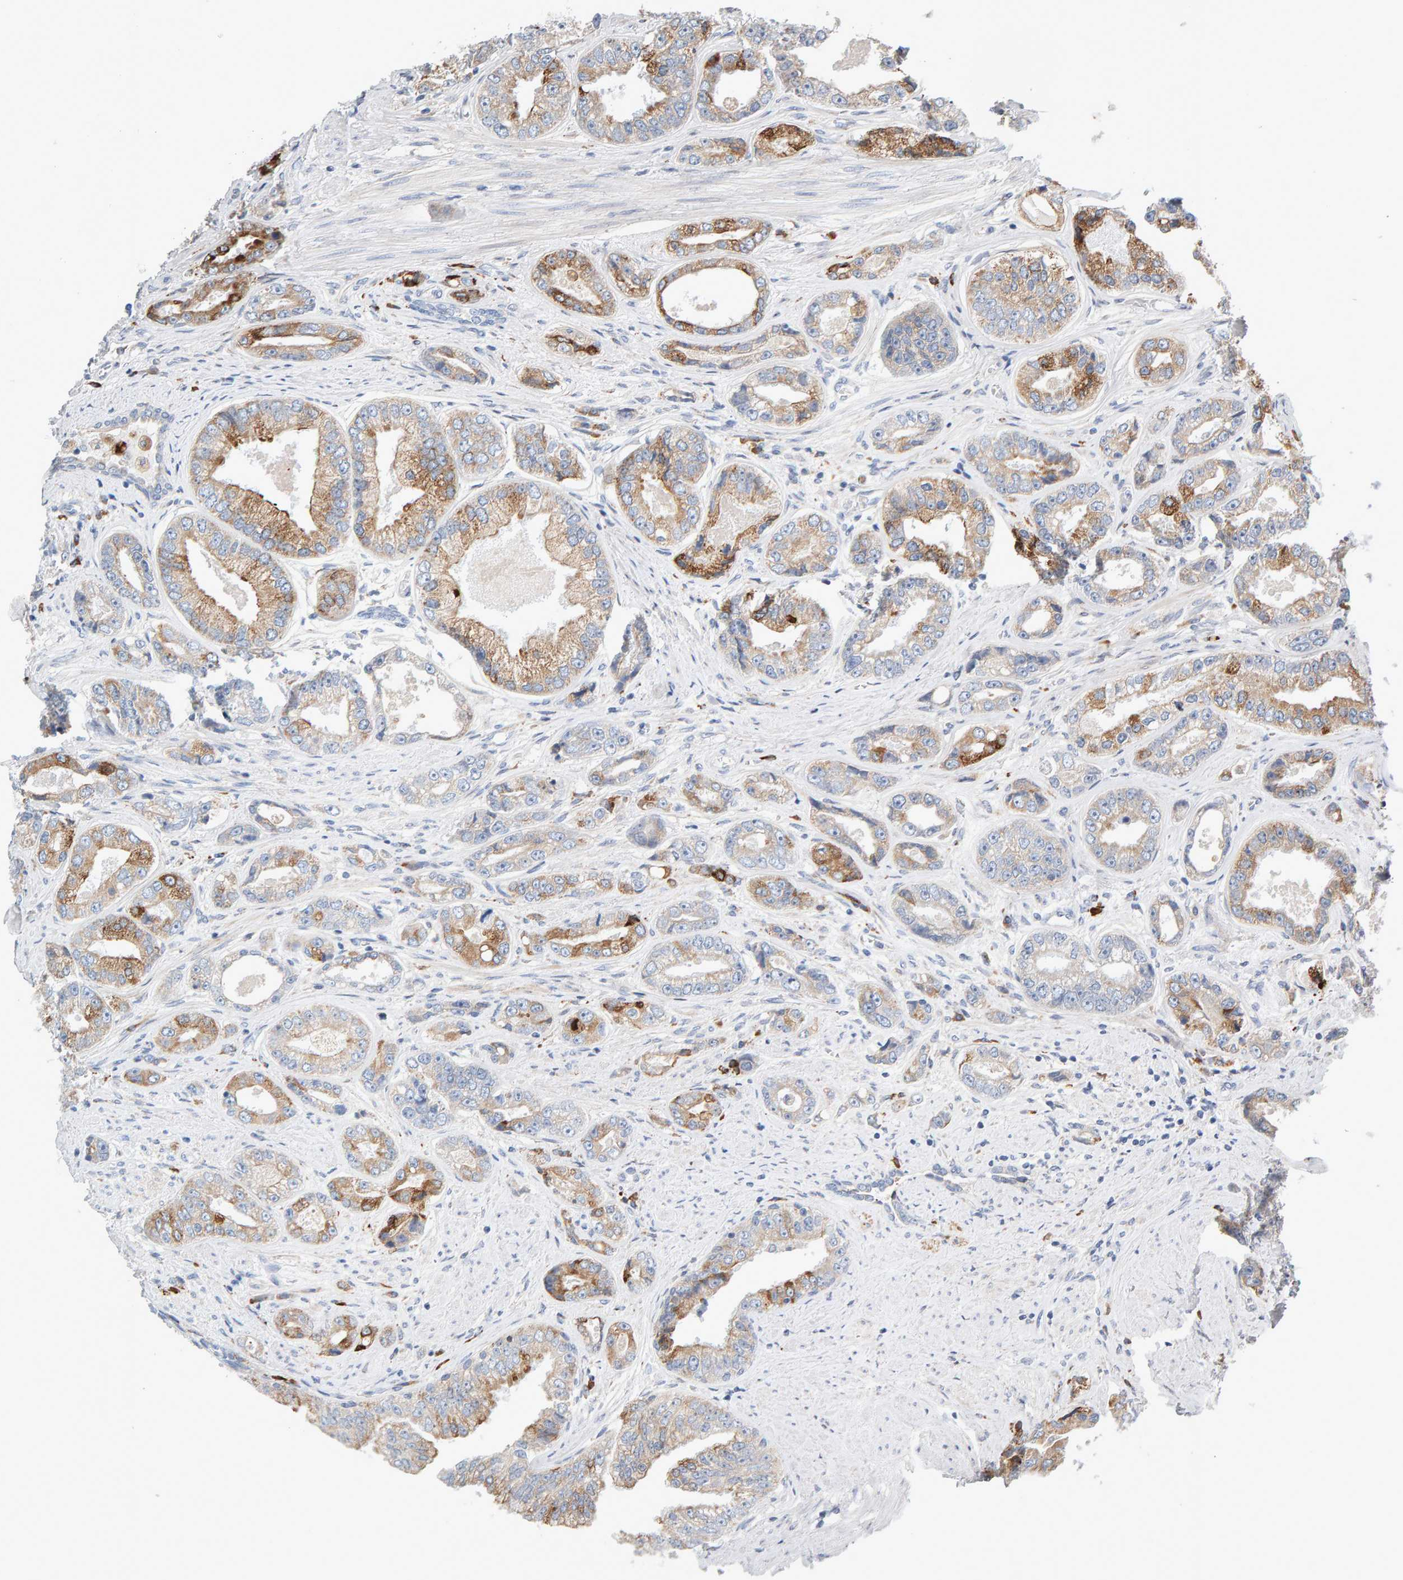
{"staining": {"intensity": "moderate", "quantity": "25%-75%", "location": "cytoplasmic/membranous"}, "tissue": "prostate cancer", "cell_type": "Tumor cells", "image_type": "cancer", "snomed": [{"axis": "morphology", "description": "Adenocarcinoma, High grade"}, {"axis": "topography", "description": "Prostate"}], "caption": "Immunohistochemistry photomicrograph of human prostate cancer (high-grade adenocarcinoma) stained for a protein (brown), which shows medium levels of moderate cytoplasmic/membranous staining in about 25%-75% of tumor cells.", "gene": "ENGASE", "patient": {"sex": "male", "age": 61}}